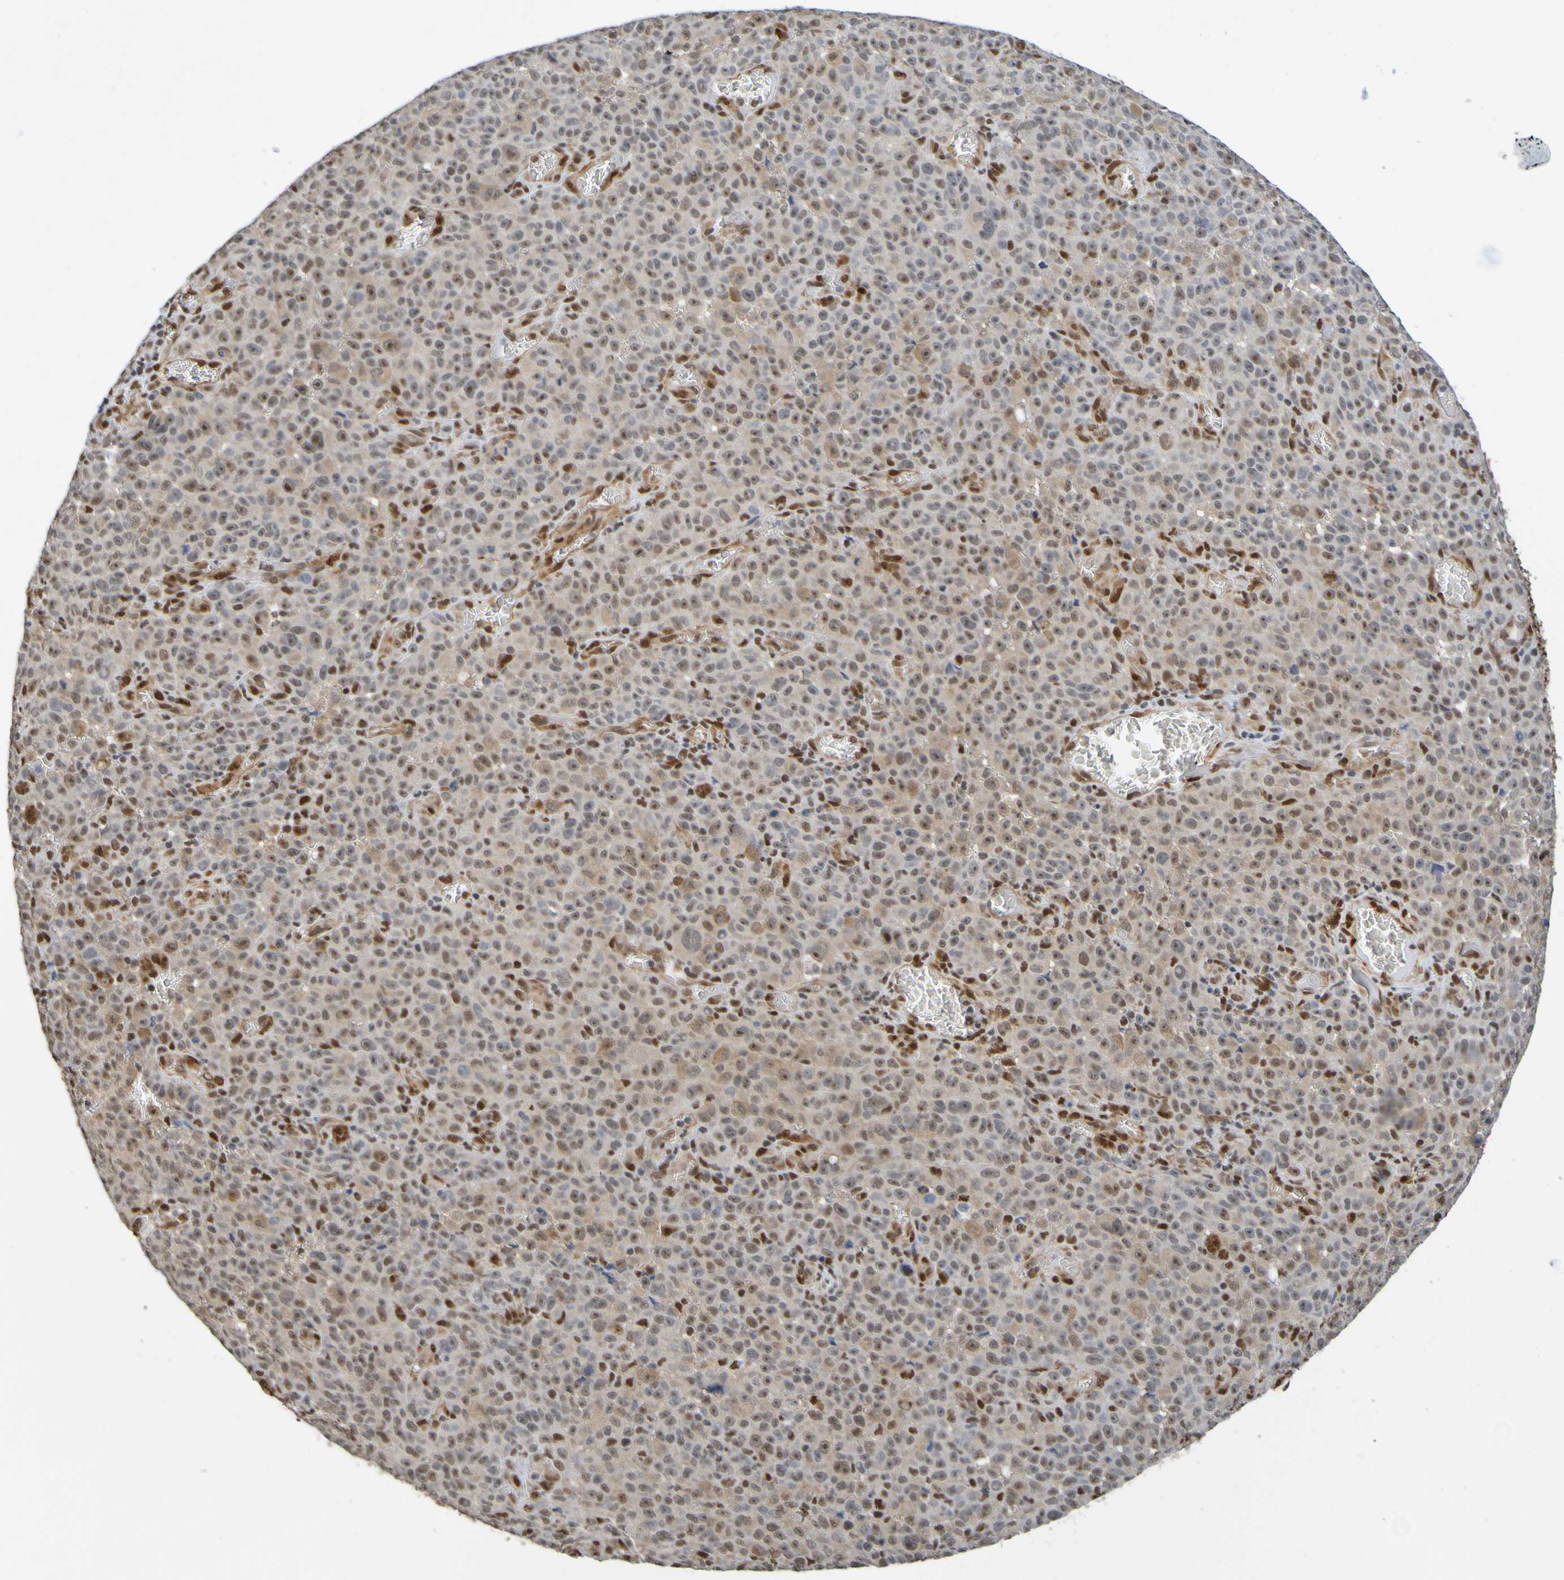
{"staining": {"intensity": "moderate", "quantity": ">75%", "location": "nuclear"}, "tissue": "melanoma", "cell_type": "Tumor cells", "image_type": "cancer", "snomed": [{"axis": "morphology", "description": "Malignant melanoma, NOS"}, {"axis": "topography", "description": "Skin"}], "caption": "Malignant melanoma was stained to show a protein in brown. There is medium levels of moderate nuclear staining in about >75% of tumor cells. Using DAB (3,3'-diaminobenzidine) (brown) and hematoxylin (blue) stains, captured at high magnification using brightfield microscopy.", "gene": "HDAC2", "patient": {"sex": "female", "age": 82}}